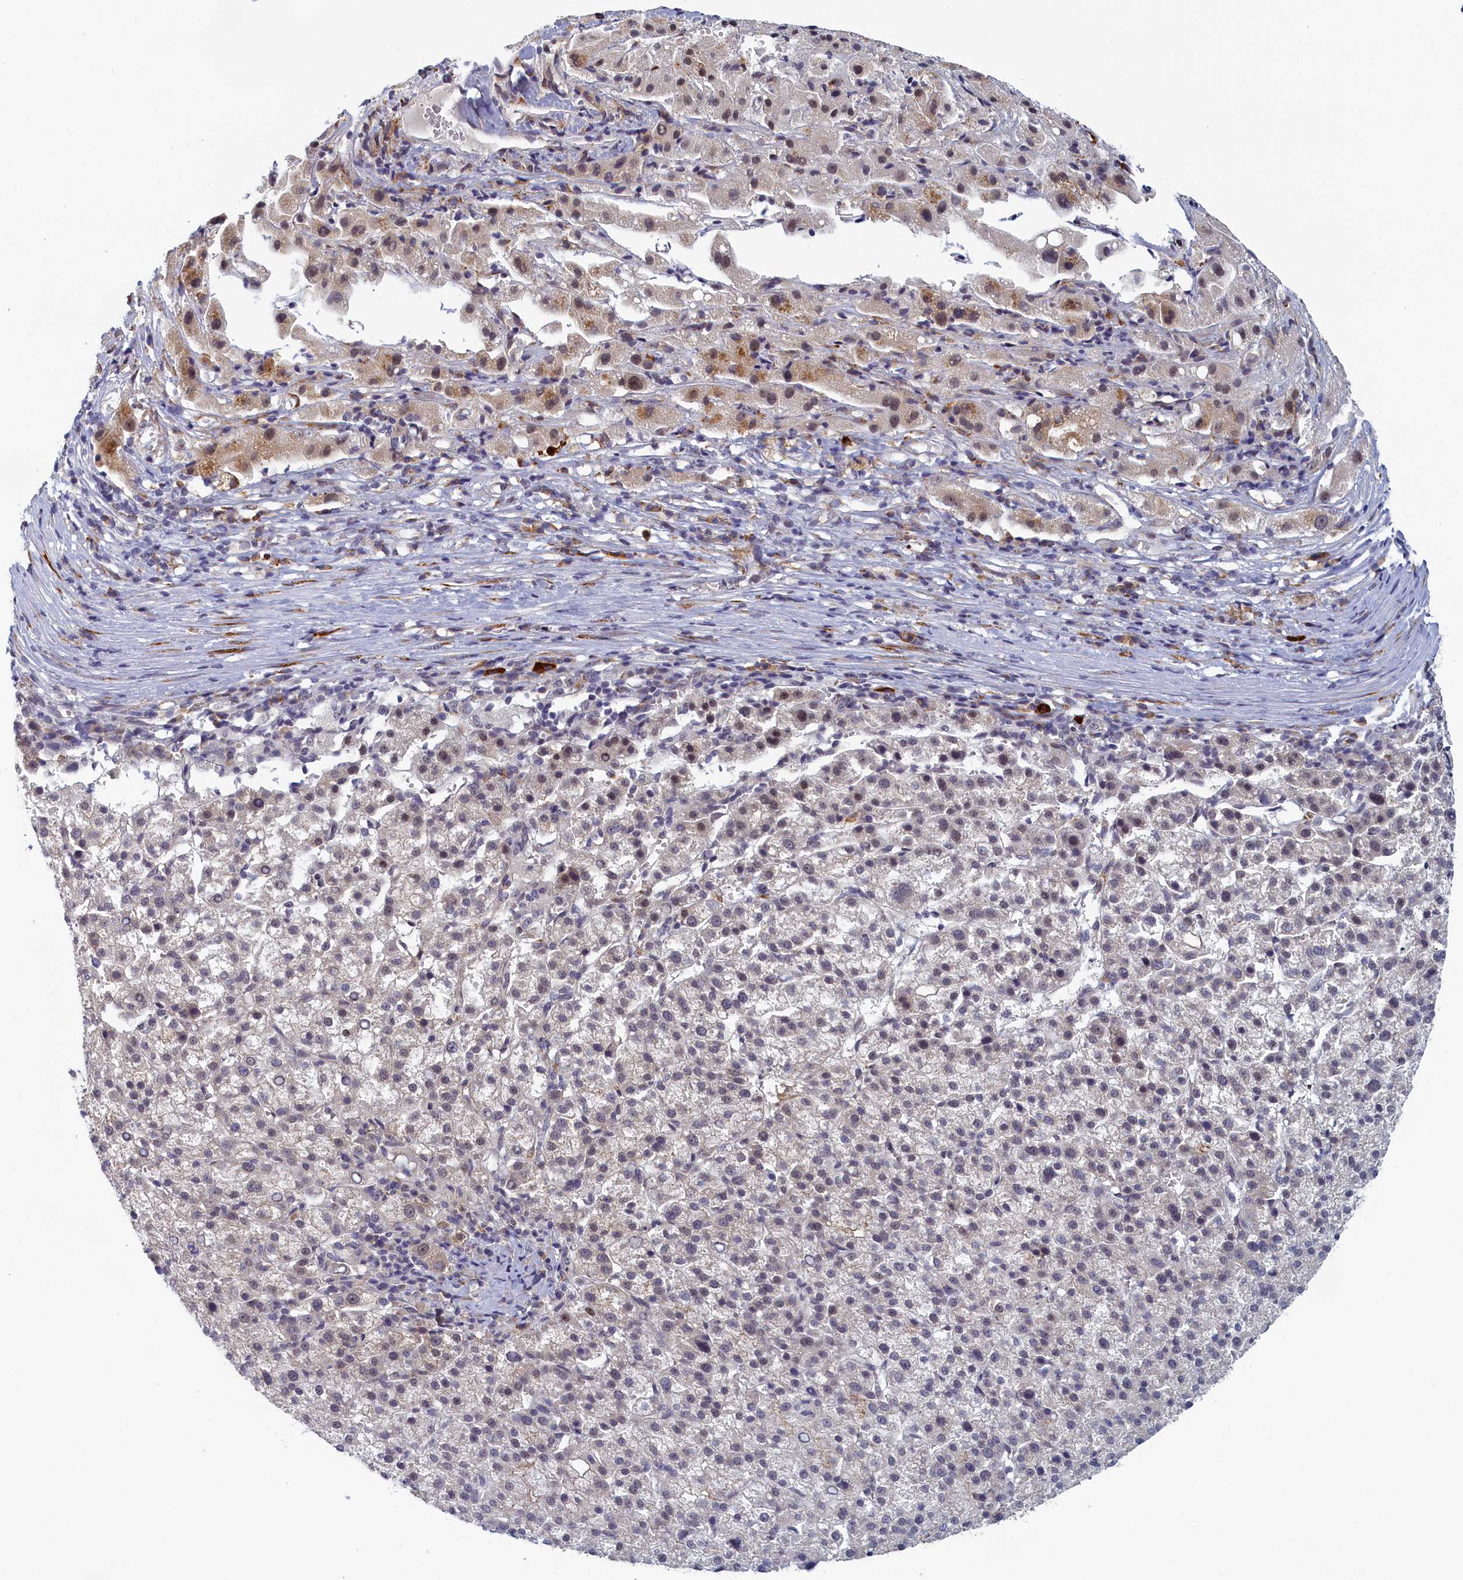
{"staining": {"intensity": "negative", "quantity": "none", "location": "none"}, "tissue": "liver cancer", "cell_type": "Tumor cells", "image_type": "cancer", "snomed": [{"axis": "morphology", "description": "Carcinoma, Hepatocellular, NOS"}, {"axis": "topography", "description": "Liver"}], "caption": "Hepatocellular carcinoma (liver) was stained to show a protein in brown. There is no significant positivity in tumor cells.", "gene": "DNAJC17", "patient": {"sex": "female", "age": 58}}